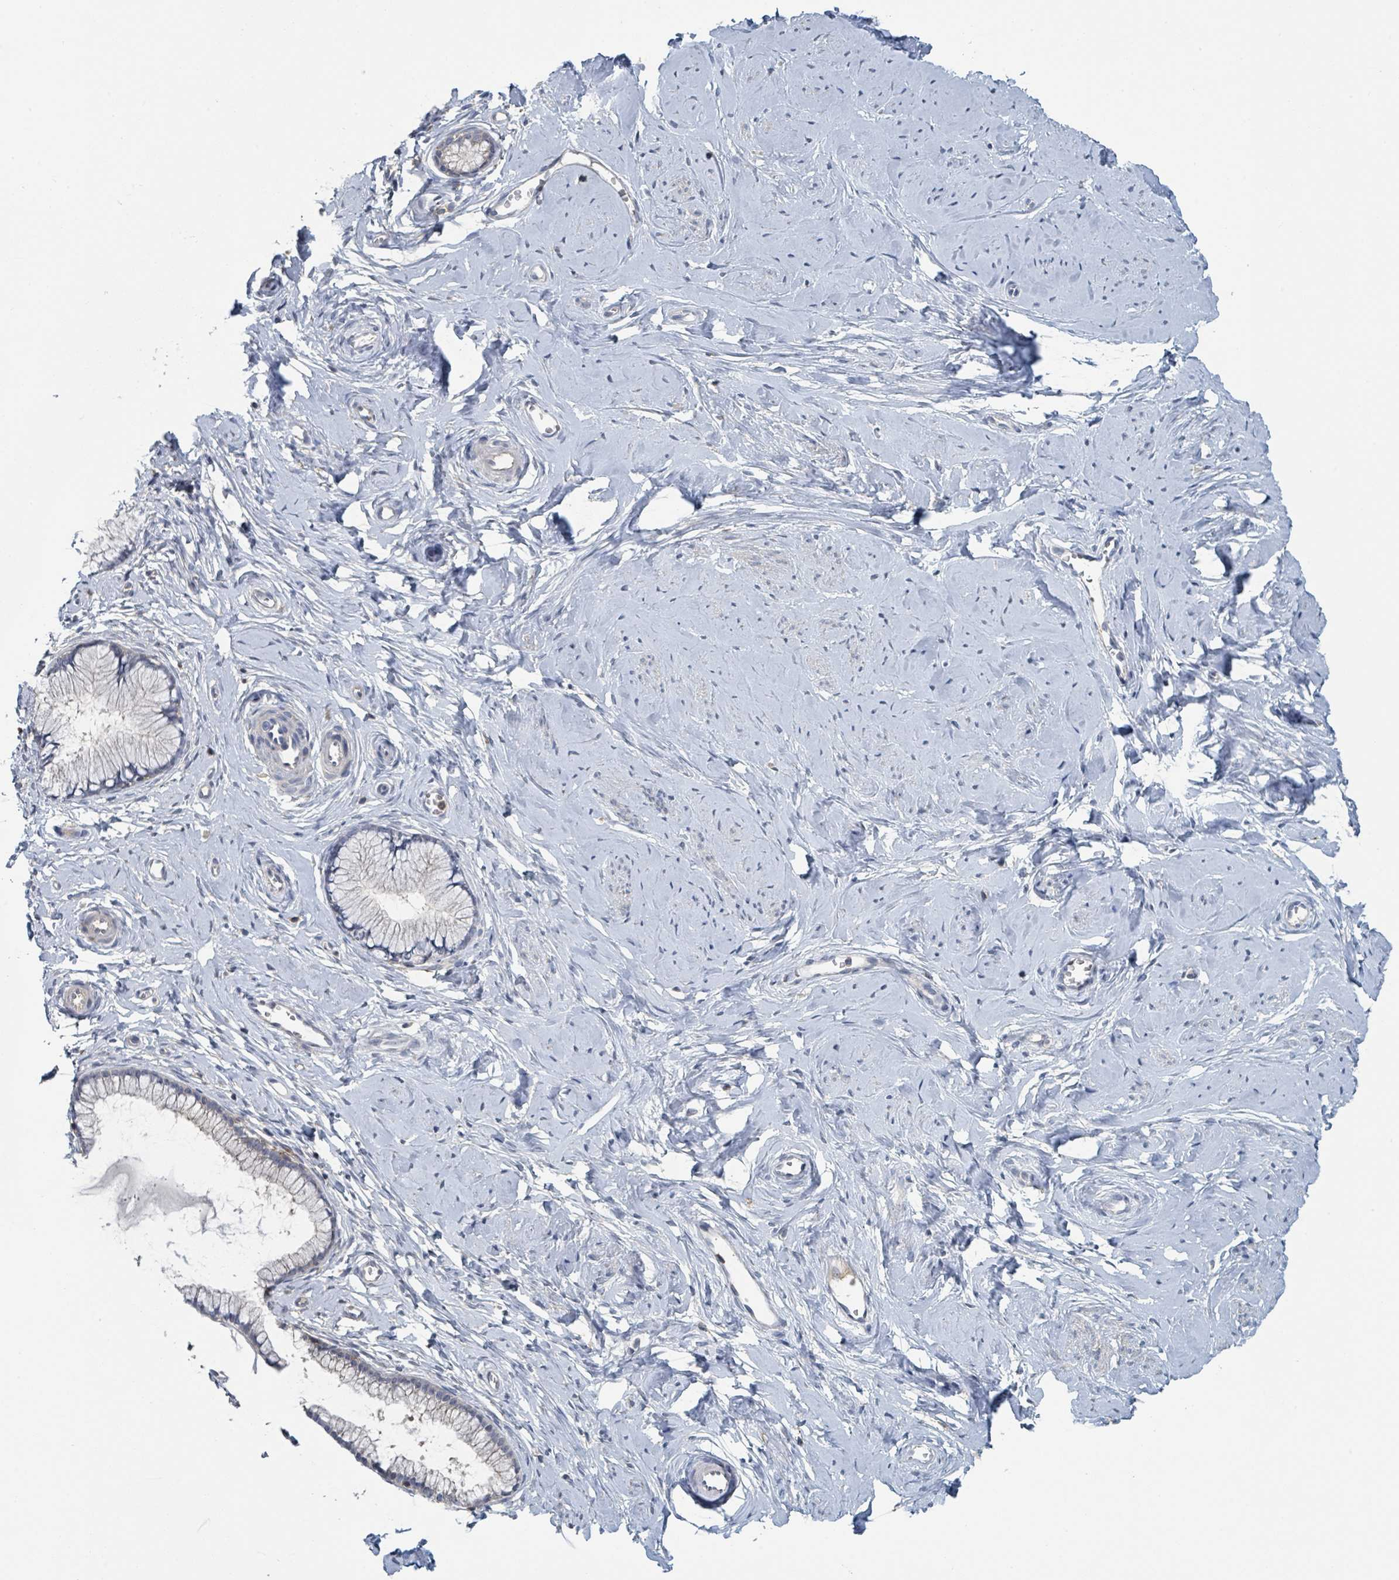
{"staining": {"intensity": "negative", "quantity": "none", "location": "none"}, "tissue": "cervix", "cell_type": "Glandular cells", "image_type": "normal", "snomed": [{"axis": "morphology", "description": "Normal tissue, NOS"}, {"axis": "topography", "description": "Cervix"}], "caption": "Immunohistochemistry micrograph of unremarkable cervix: cervix stained with DAB displays no significant protein staining in glandular cells.", "gene": "LRRC42", "patient": {"sex": "female", "age": 40}}